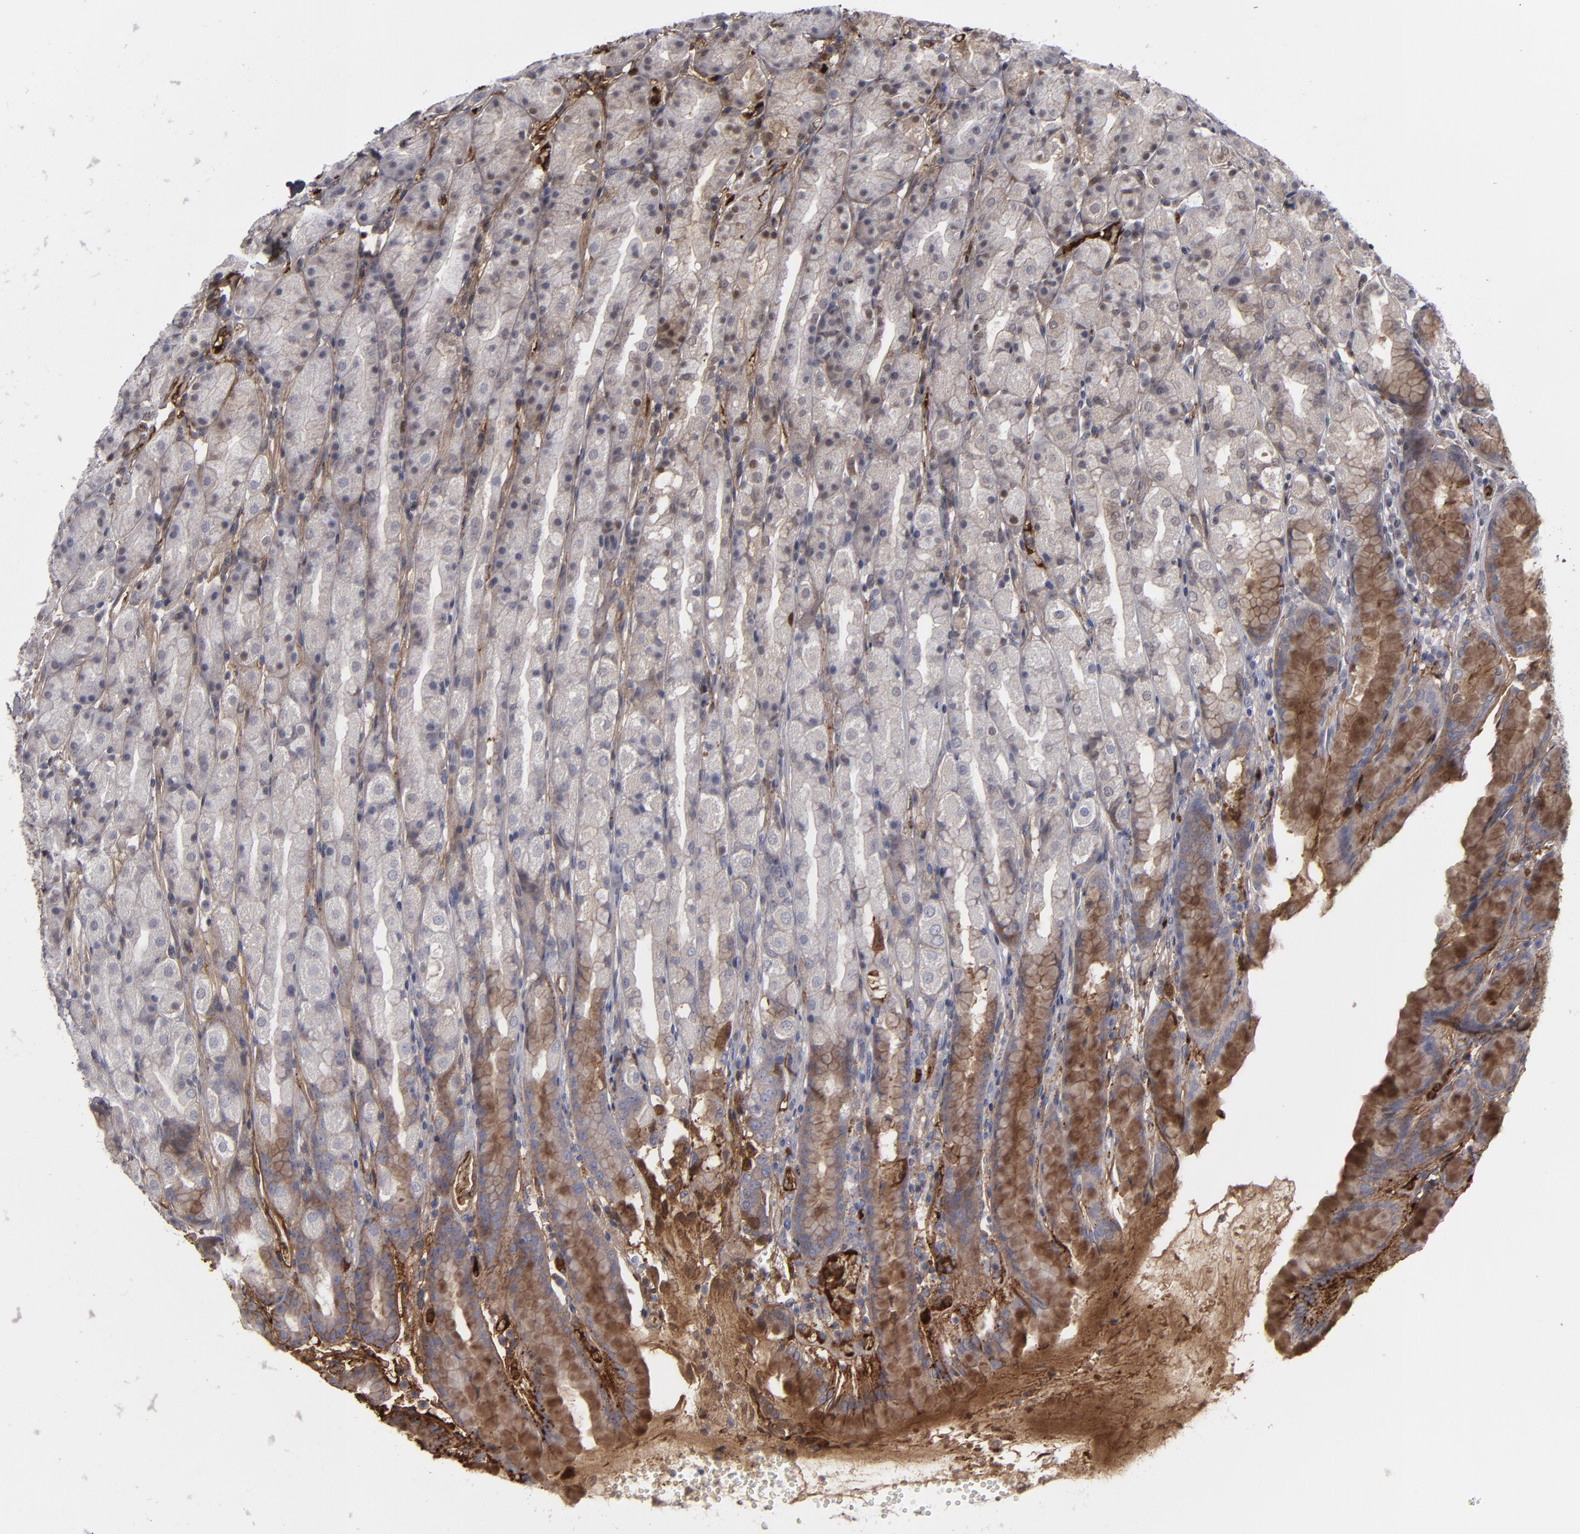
{"staining": {"intensity": "moderate", "quantity": "<25%", "location": "cytoplasmic/membranous"}, "tissue": "stomach", "cell_type": "Glandular cells", "image_type": "normal", "snomed": [{"axis": "morphology", "description": "Normal tissue, NOS"}, {"axis": "topography", "description": "Stomach, upper"}], "caption": "High-magnification brightfield microscopy of benign stomach stained with DAB (3,3'-diaminobenzidine) (brown) and counterstained with hematoxylin (blue). glandular cells exhibit moderate cytoplasmic/membranous positivity is seen in approximately<25% of cells. (DAB = brown stain, brightfield microscopy at high magnification).", "gene": "LRG1", "patient": {"sex": "male", "age": 68}}